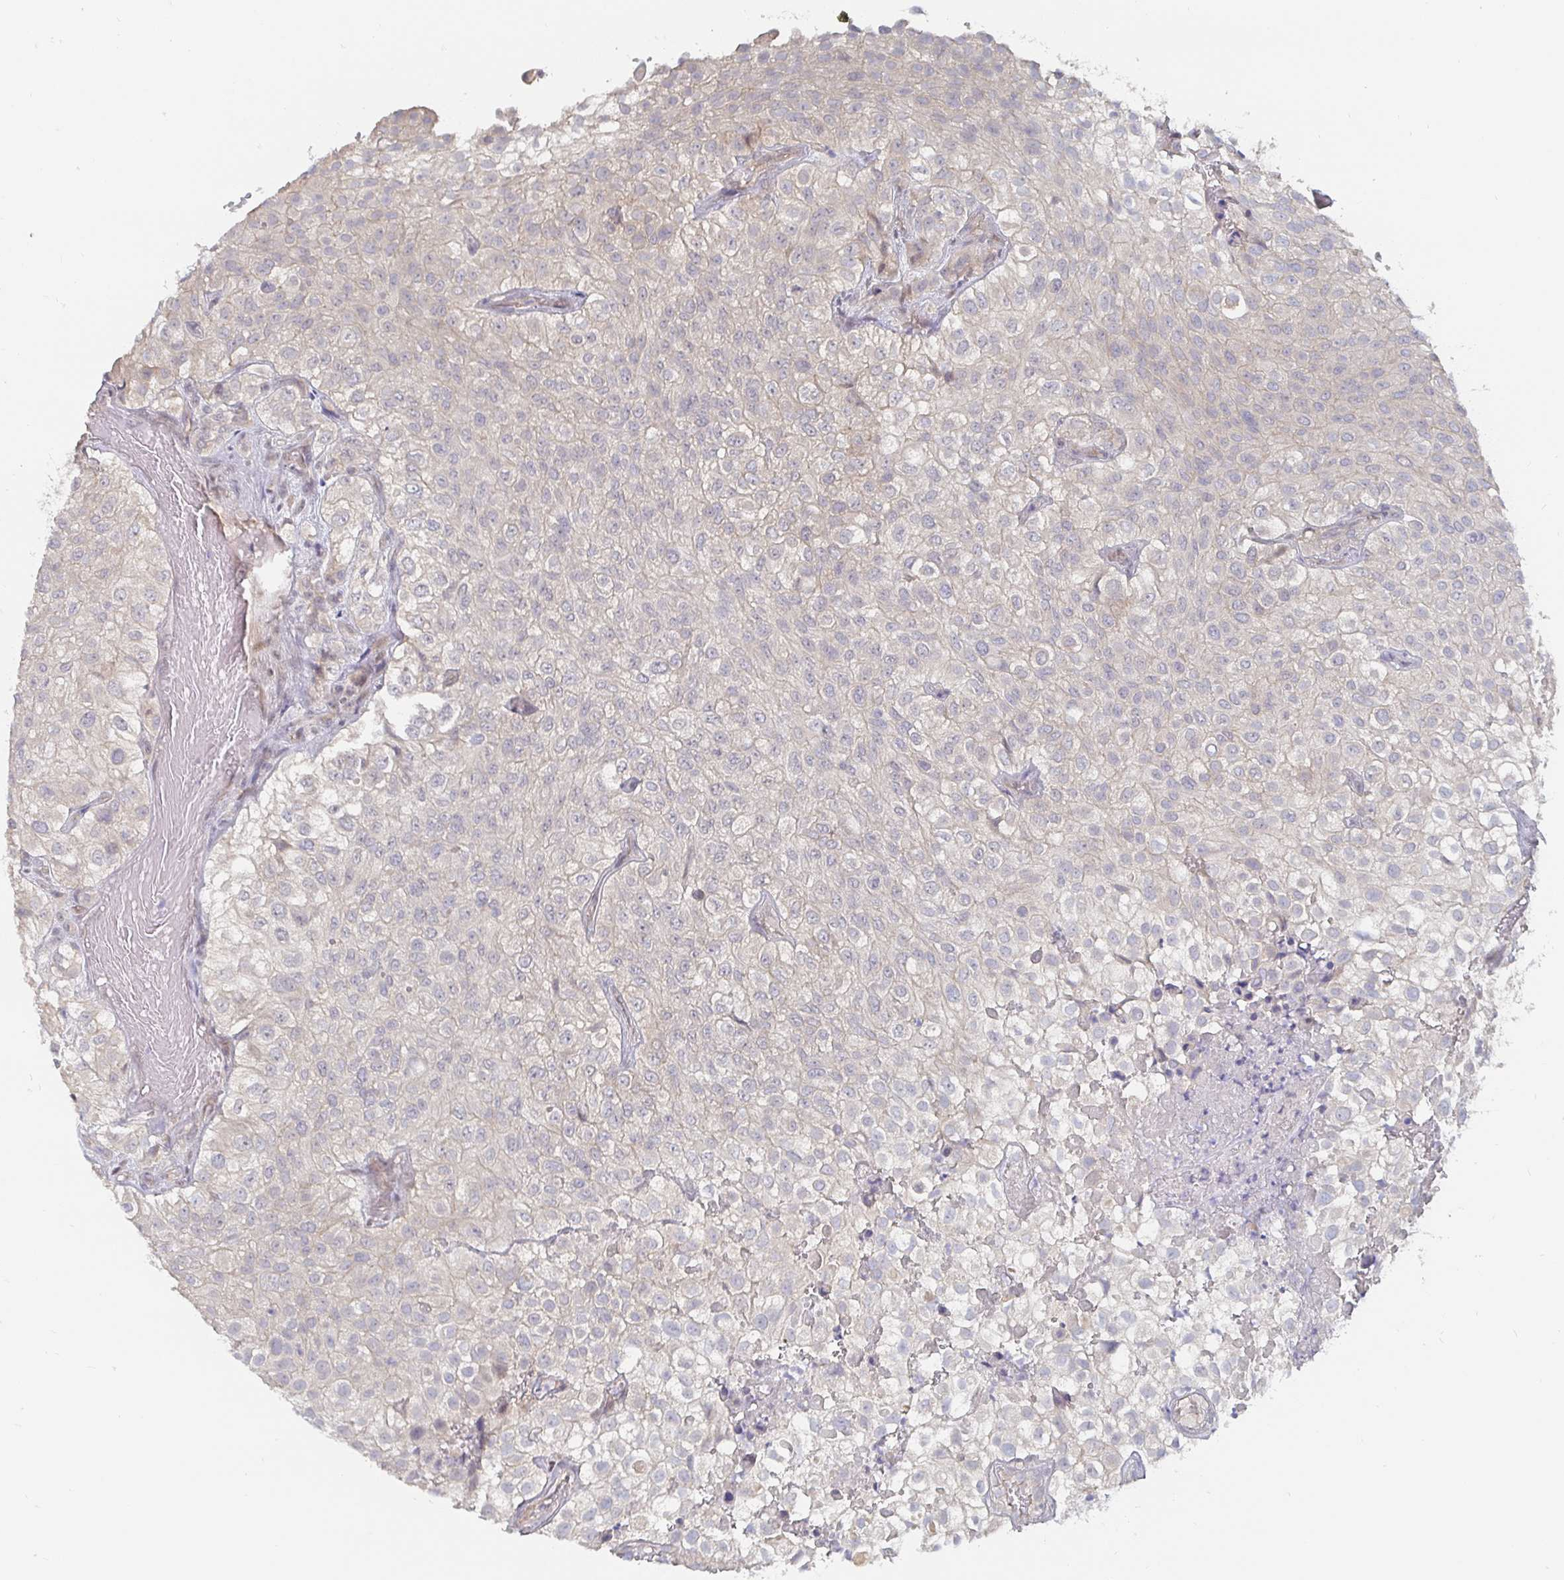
{"staining": {"intensity": "negative", "quantity": "none", "location": "none"}, "tissue": "urothelial cancer", "cell_type": "Tumor cells", "image_type": "cancer", "snomed": [{"axis": "morphology", "description": "Urothelial carcinoma, High grade"}, {"axis": "topography", "description": "Urinary bladder"}], "caption": "This is an immunohistochemistry histopathology image of urothelial carcinoma (high-grade). There is no expression in tumor cells.", "gene": "MEIS1", "patient": {"sex": "male", "age": 56}}